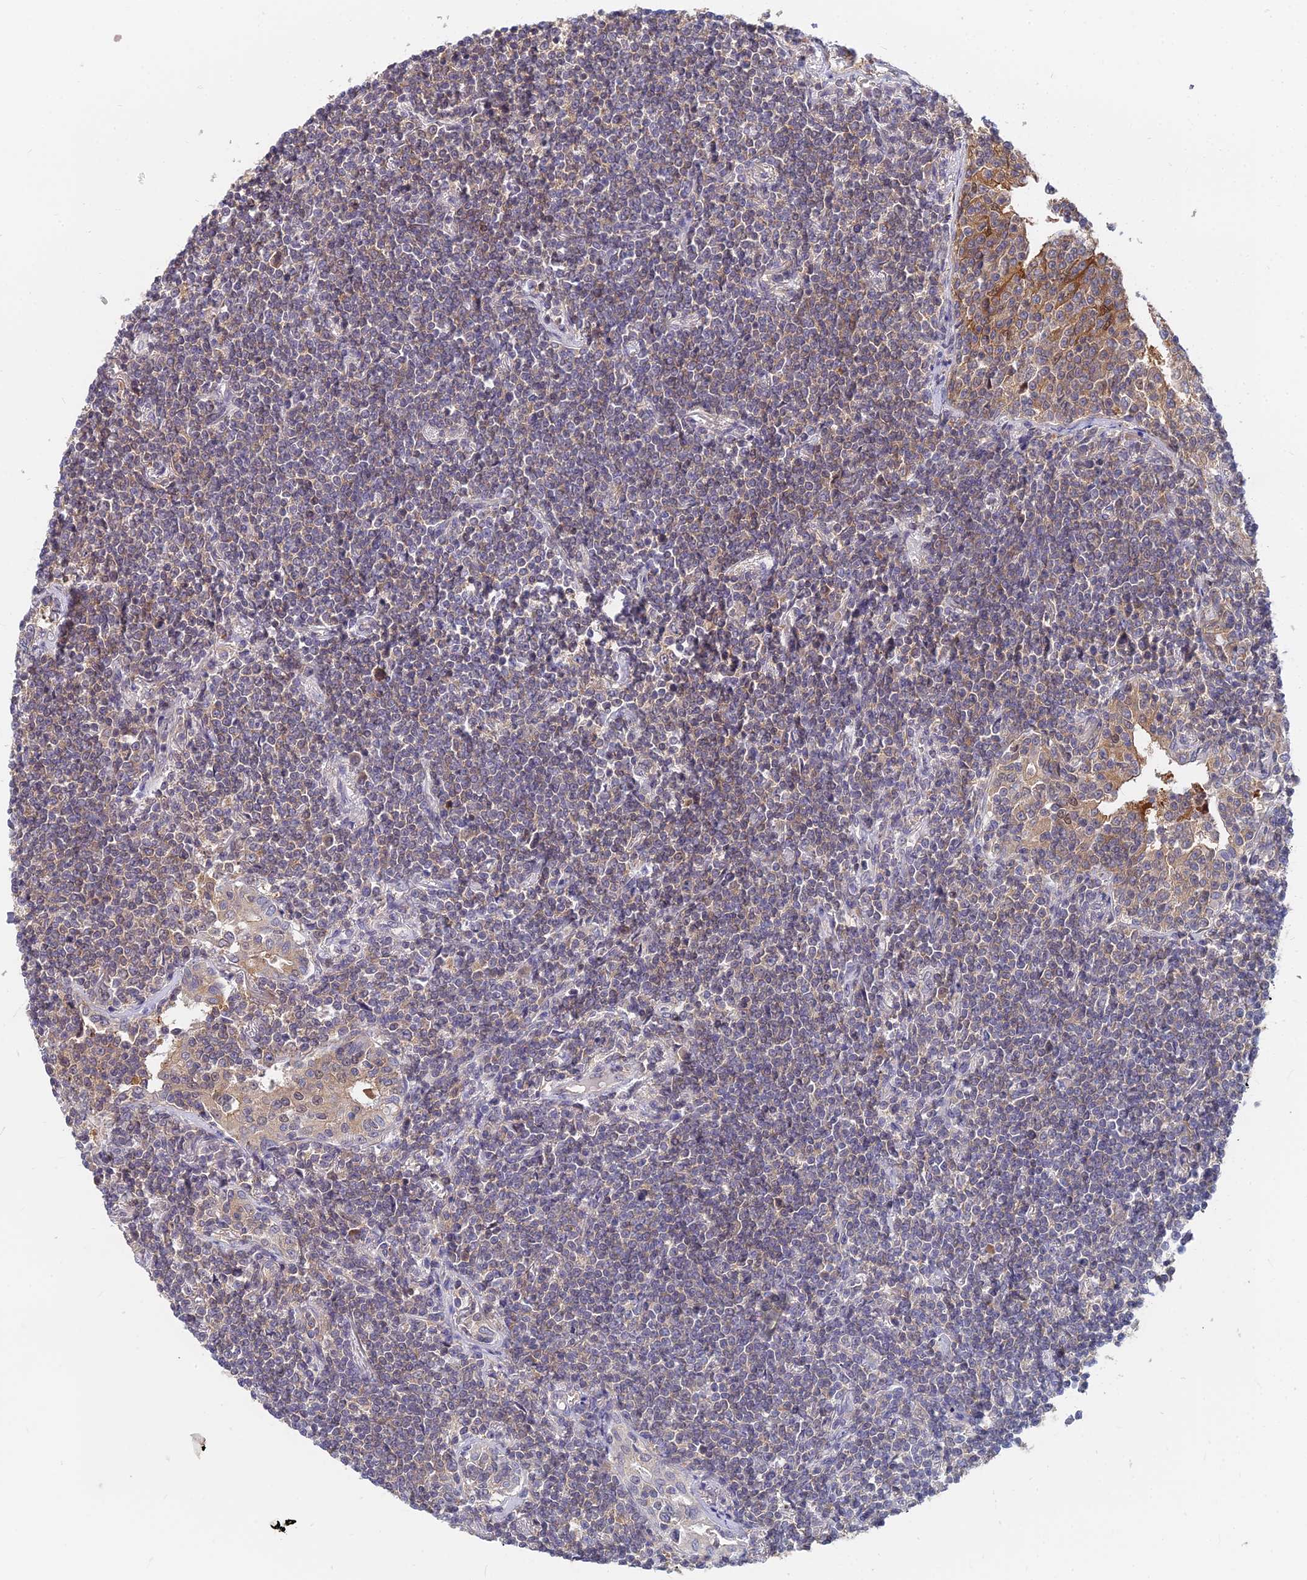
{"staining": {"intensity": "weak", "quantity": "<25%", "location": "cytoplasmic/membranous"}, "tissue": "lymphoma", "cell_type": "Tumor cells", "image_type": "cancer", "snomed": [{"axis": "morphology", "description": "Malignant lymphoma, non-Hodgkin's type, Low grade"}, {"axis": "topography", "description": "Lung"}], "caption": "An image of lymphoma stained for a protein displays no brown staining in tumor cells.", "gene": "B3GALT4", "patient": {"sex": "female", "age": 71}}